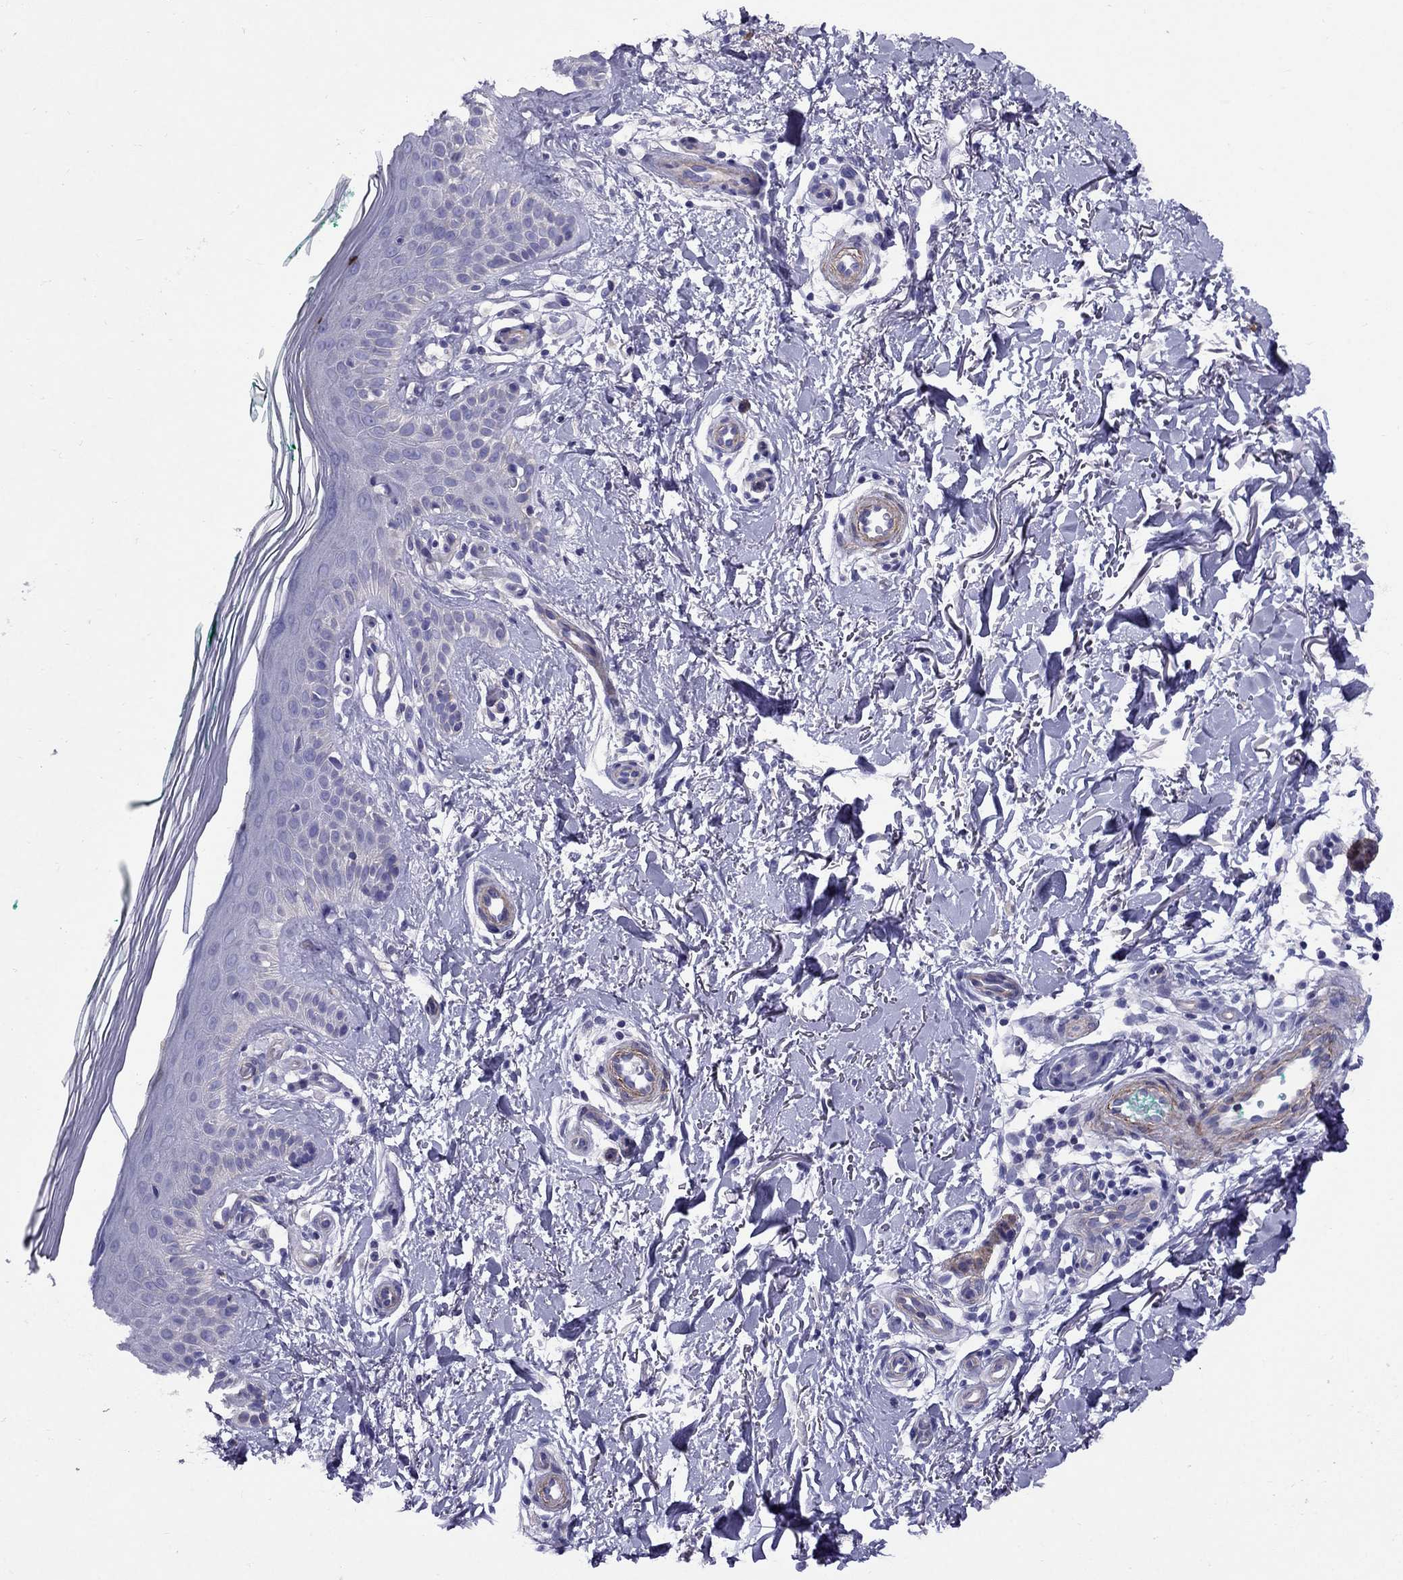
{"staining": {"intensity": "negative", "quantity": "none", "location": "none"}, "tissue": "skin", "cell_type": "Fibroblasts", "image_type": "normal", "snomed": [{"axis": "morphology", "description": "Normal tissue, NOS"}, {"axis": "morphology", "description": "Inflammation, NOS"}, {"axis": "morphology", "description": "Fibrosis, NOS"}, {"axis": "topography", "description": "Skin"}], "caption": "DAB immunohistochemical staining of unremarkable skin exhibits no significant expression in fibroblasts.", "gene": "GPR50", "patient": {"sex": "male", "age": 71}}